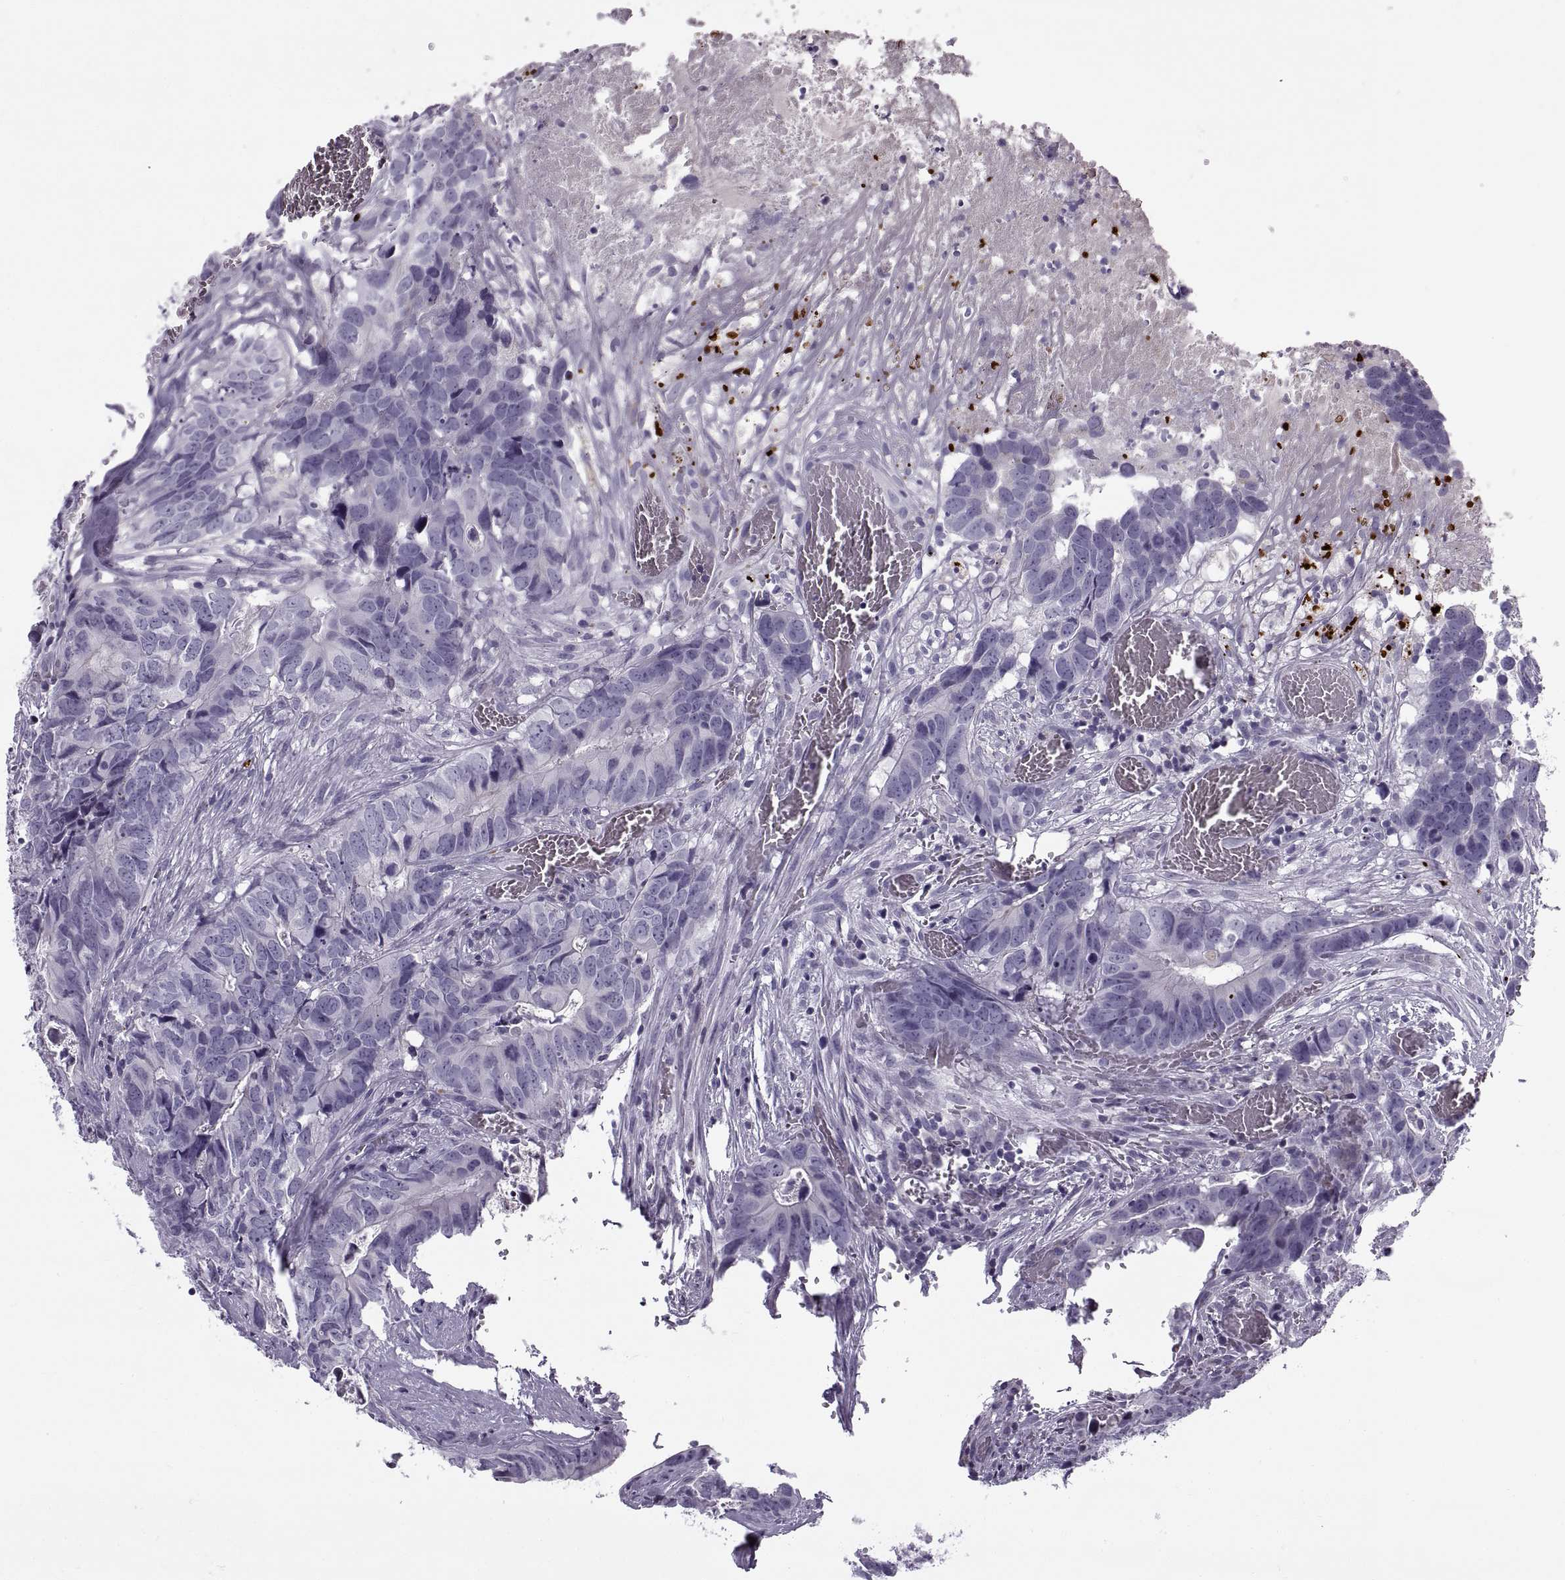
{"staining": {"intensity": "negative", "quantity": "none", "location": "none"}, "tissue": "colorectal cancer", "cell_type": "Tumor cells", "image_type": "cancer", "snomed": [{"axis": "morphology", "description": "Adenocarcinoma, NOS"}, {"axis": "topography", "description": "Colon"}], "caption": "Immunohistochemistry (IHC) photomicrograph of neoplastic tissue: colorectal cancer stained with DAB shows no significant protein staining in tumor cells.", "gene": "CALCR", "patient": {"sex": "female", "age": 82}}